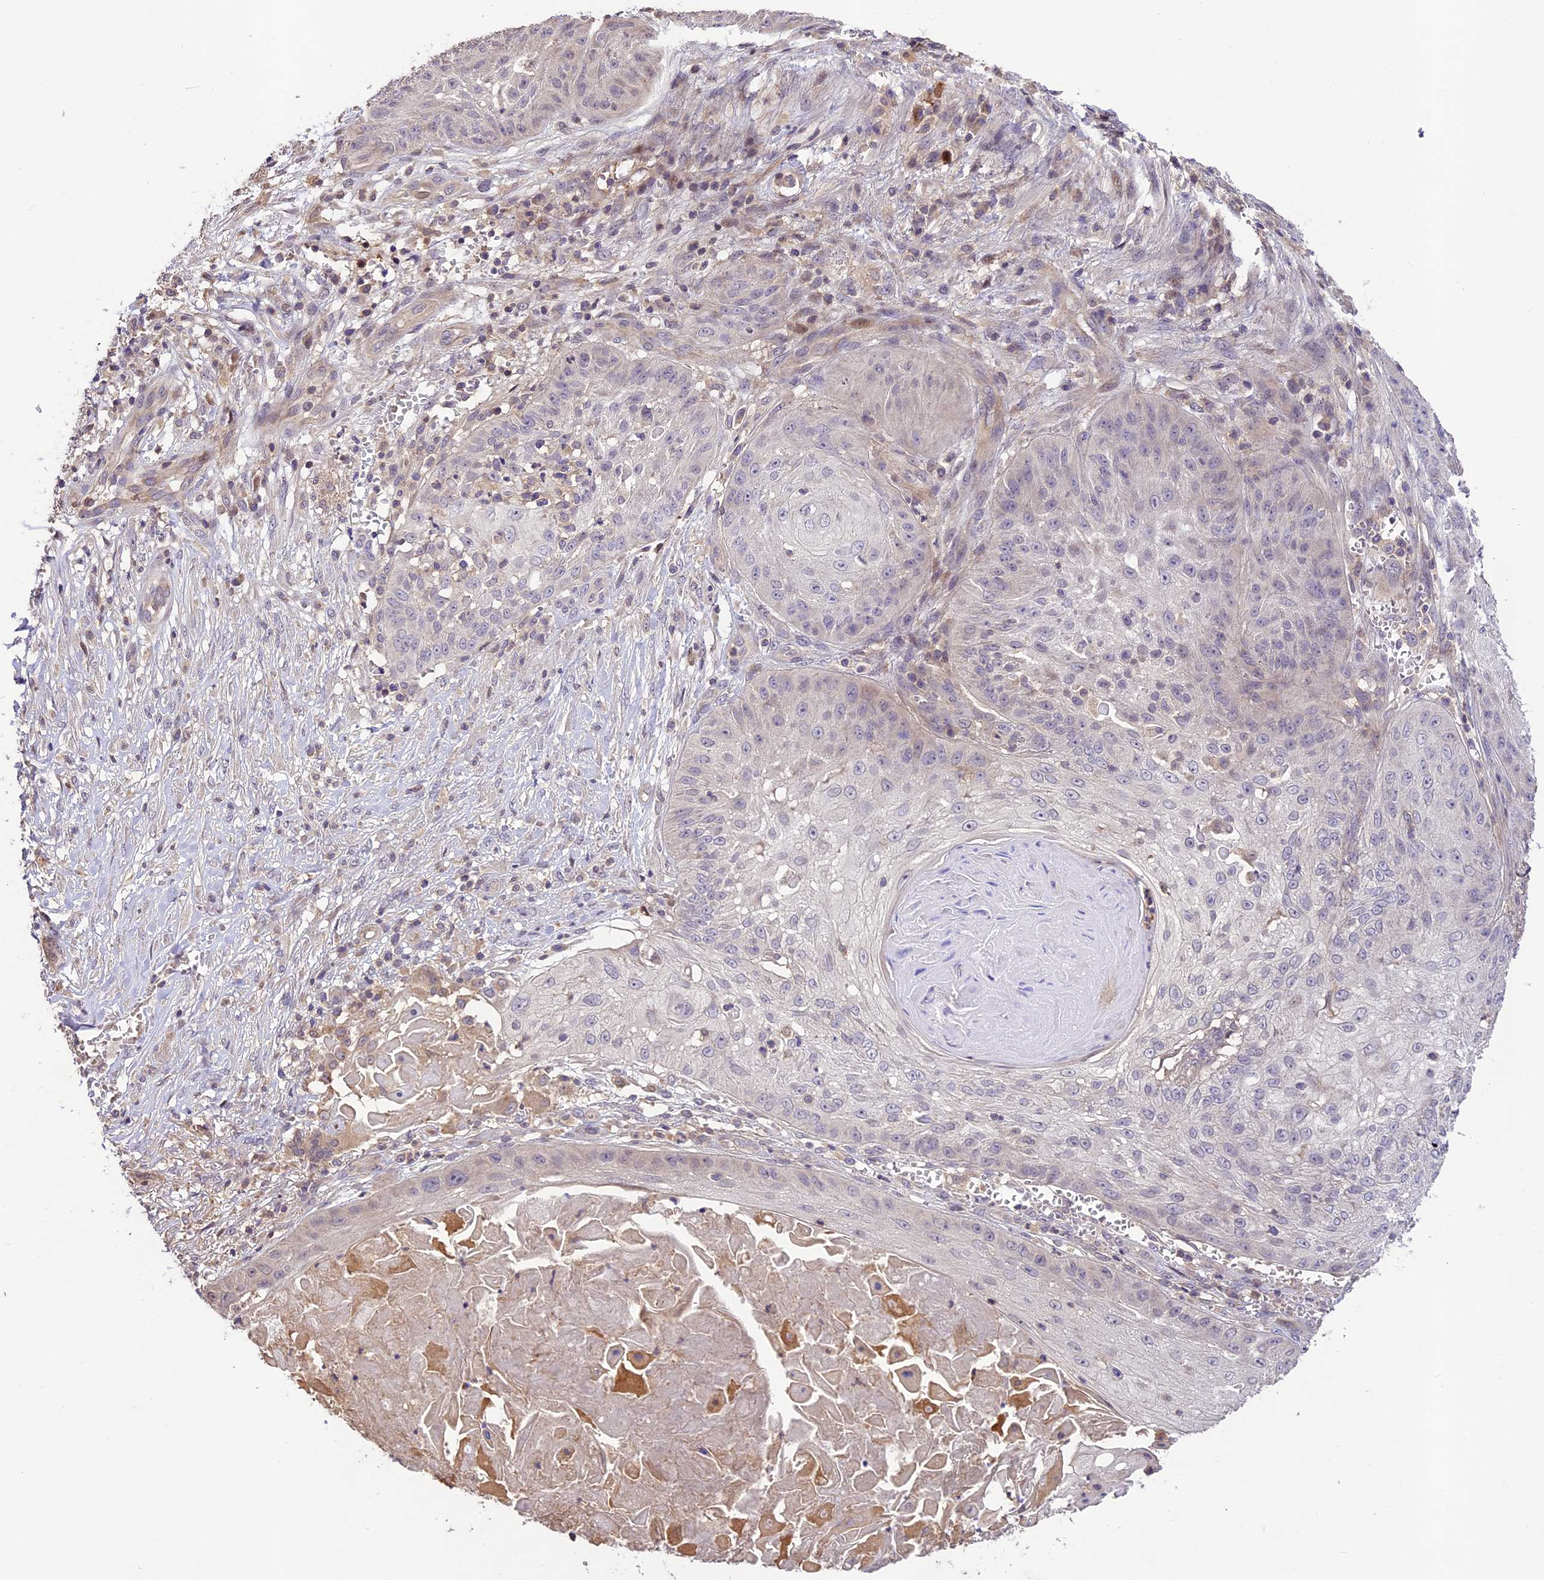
{"staining": {"intensity": "negative", "quantity": "none", "location": "none"}, "tissue": "skin cancer", "cell_type": "Tumor cells", "image_type": "cancer", "snomed": [{"axis": "morphology", "description": "Squamous cell carcinoma, NOS"}, {"axis": "topography", "description": "Skin"}], "caption": "The immunohistochemistry (IHC) histopathology image has no significant positivity in tumor cells of skin squamous cell carcinoma tissue.", "gene": "DGKH", "patient": {"sex": "male", "age": 70}}